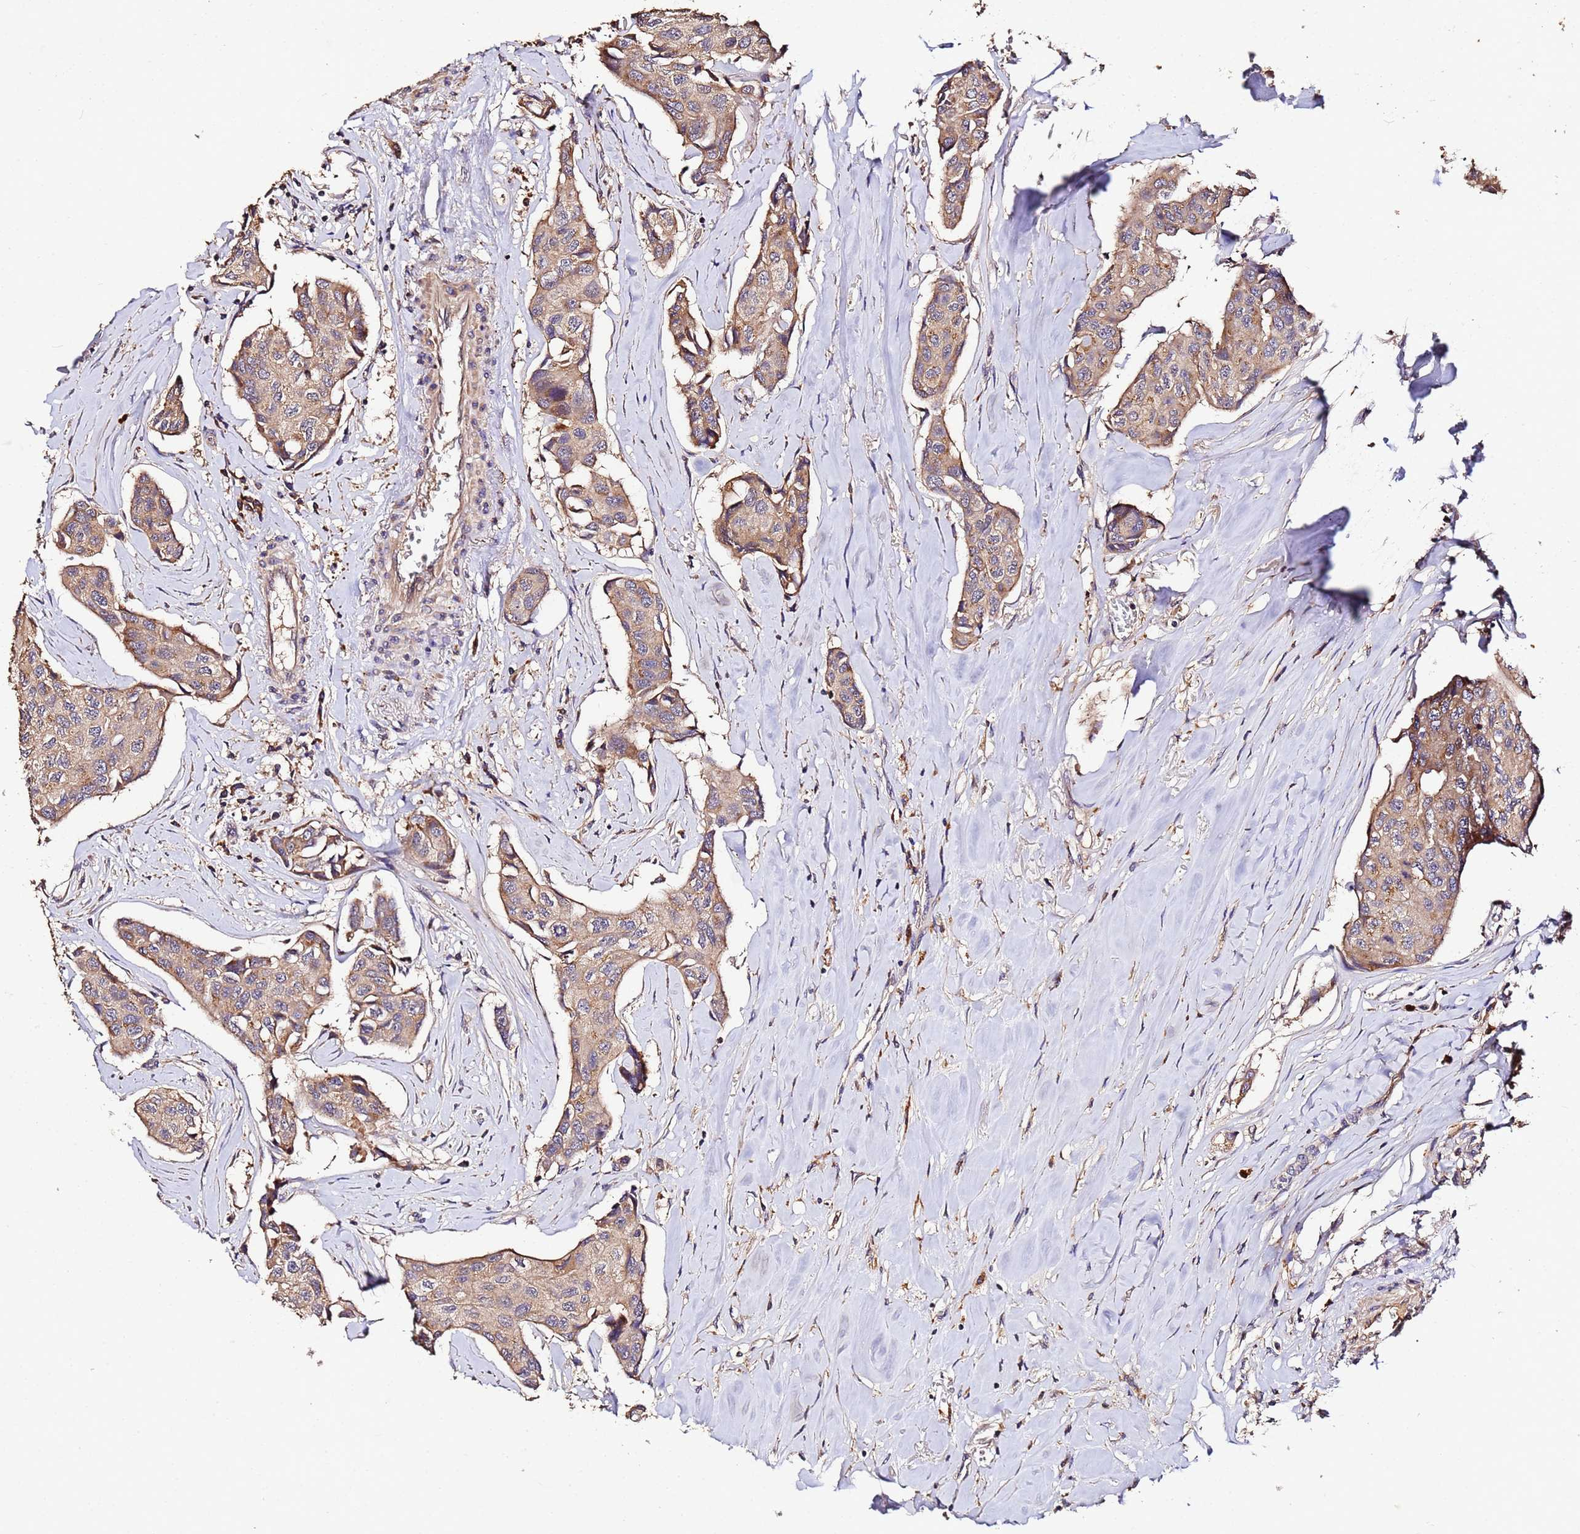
{"staining": {"intensity": "moderate", "quantity": ">75%", "location": "cytoplasmic/membranous"}, "tissue": "breast cancer", "cell_type": "Tumor cells", "image_type": "cancer", "snomed": [{"axis": "morphology", "description": "Duct carcinoma"}, {"axis": "topography", "description": "Breast"}], "caption": "Intraductal carcinoma (breast) tissue demonstrates moderate cytoplasmic/membranous positivity in about >75% of tumor cells, visualized by immunohistochemistry.", "gene": "MTERF1", "patient": {"sex": "female", "age": 80}}